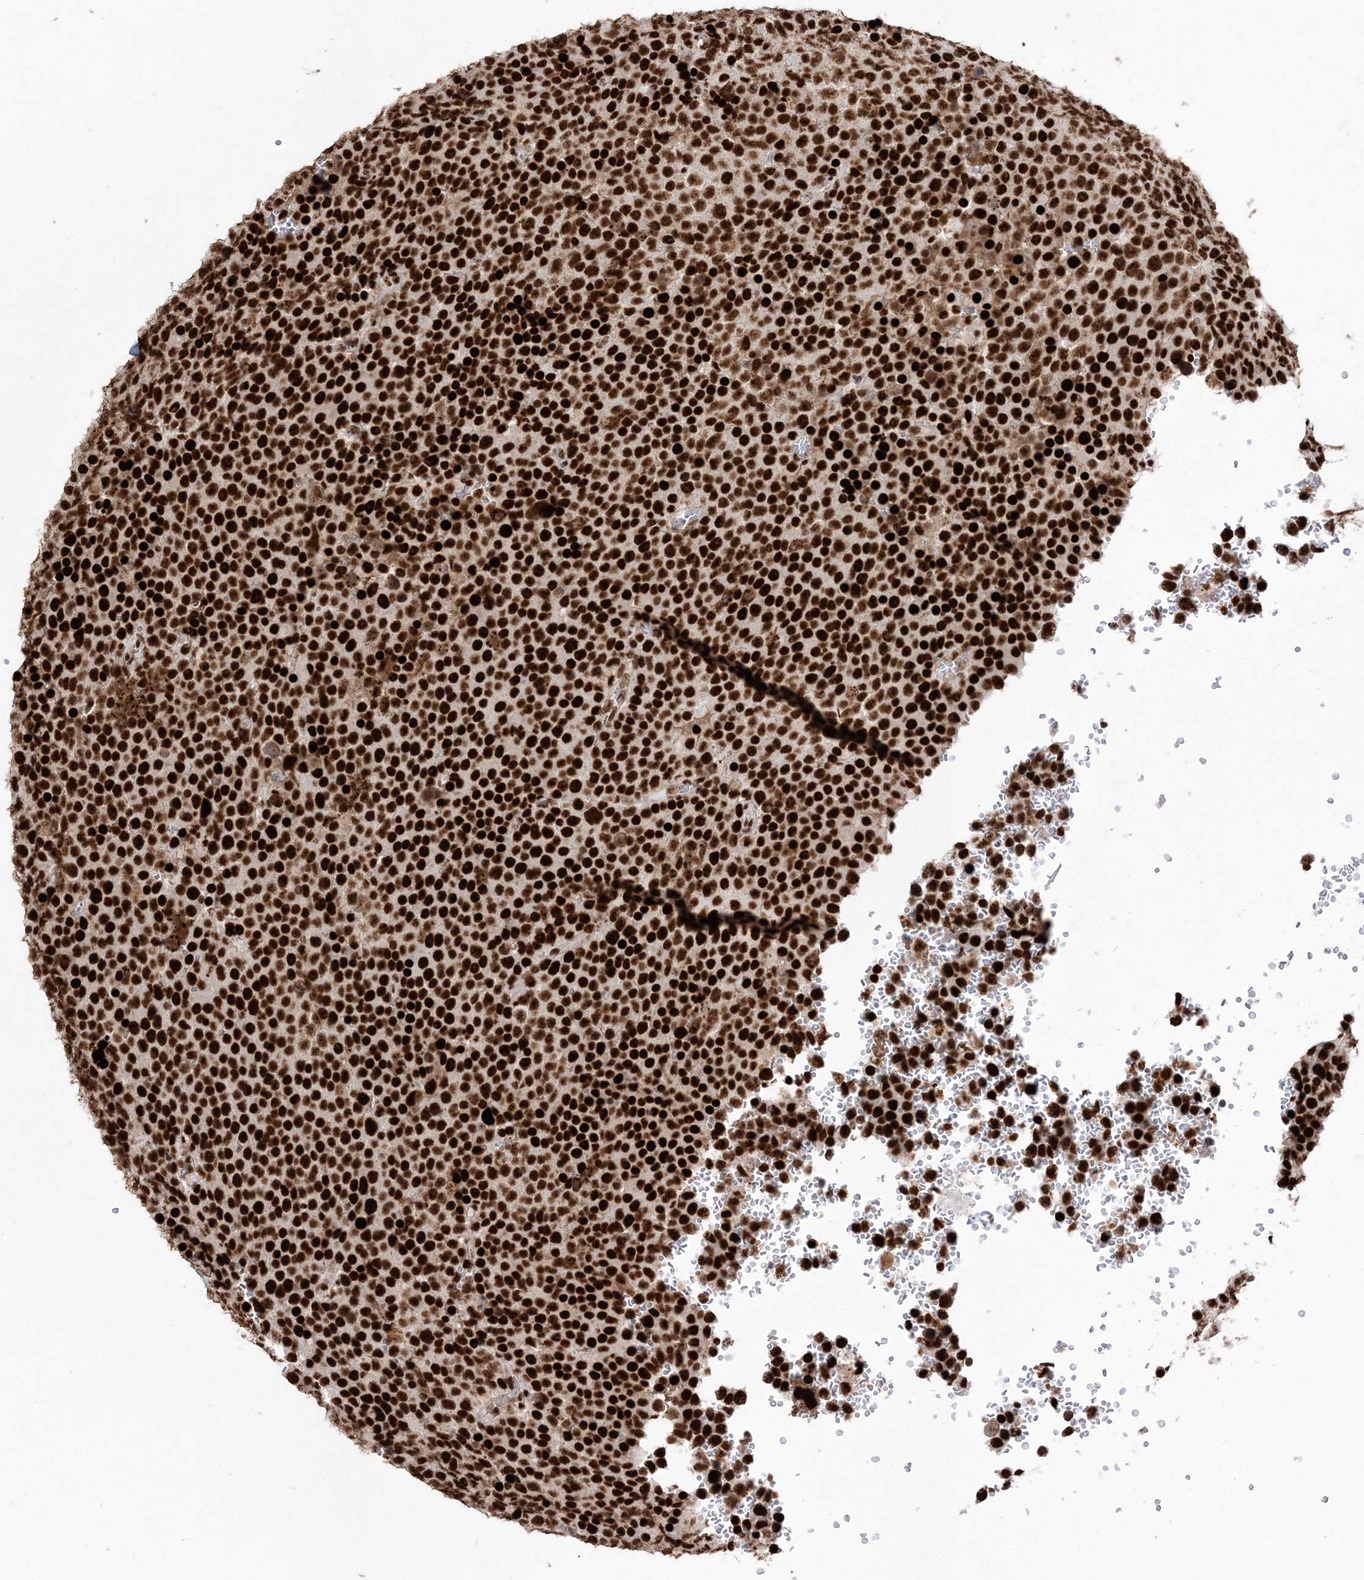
{"staining": {"intensity": "strong", "quantity": ">75%", "location": "nuclear"}, "tissue": "testis cancer", "cell_type": "Tumor cells", "image_type": "cancer", "snomed": [{"axis": "morphology", "description": "Seminoma, NOS"}, {"axis": "topography", "description": "Testis"}], "caption": "Protein staining reveals strong nuclear positivity in about >75% of tumor cells in testis cancer.", "gene": "RBM17", "patient": {"sex": "male", "age": 71}}